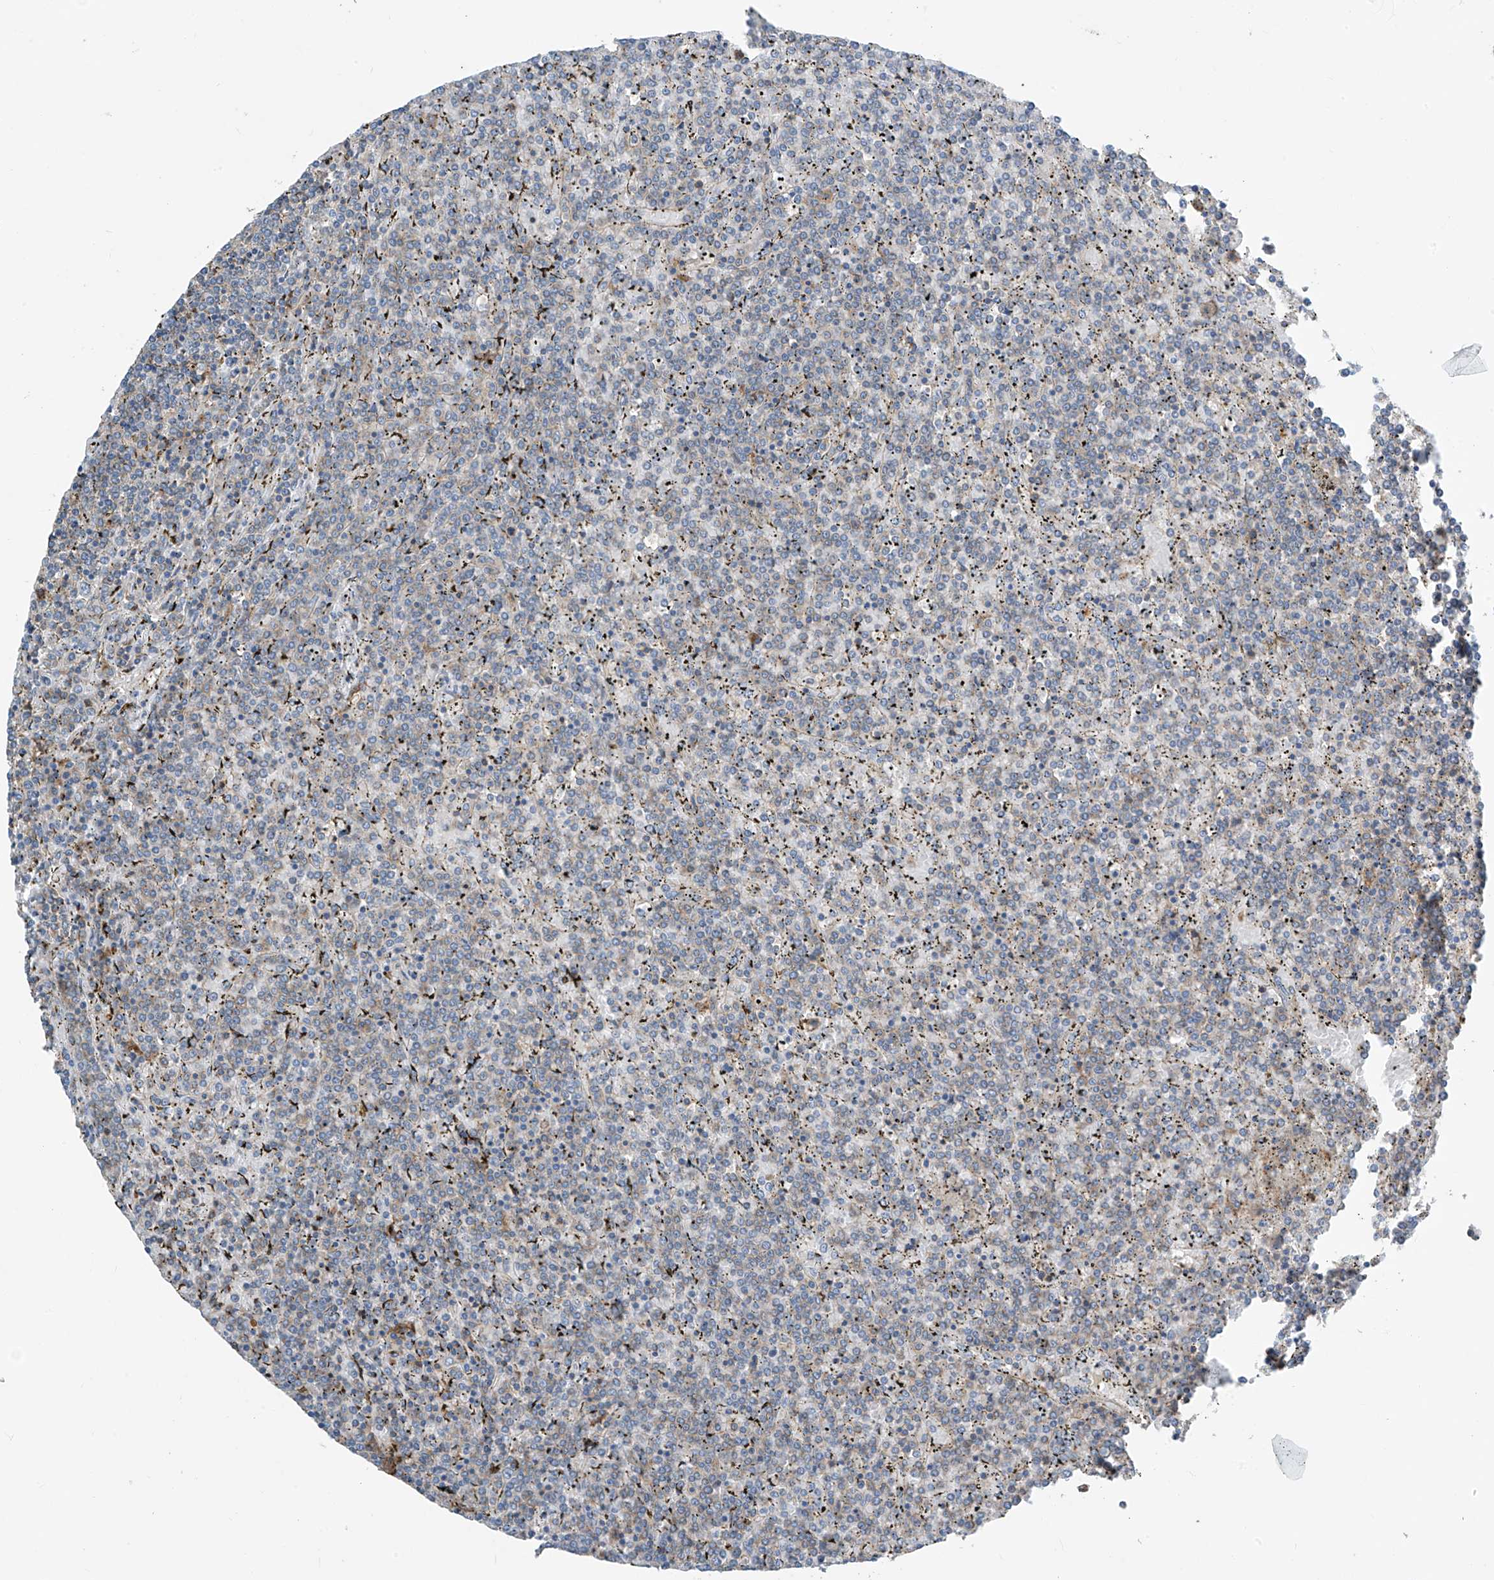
{"staining": {"intensity": "negative", "quantity": "none", "location": "none"}, "tissue": "lymphoma", "cell_type": "Tumor cells", "image_type": "cancer", "snomed": [{"axis": "morphology", "description": "Malignant lymphoma, non-Hodgkin's type, Low grade"}, {"axis": "topography", "description": "Spleen"}], "caption": "This is an immunohistochemistry histopathology image of human lymphoma. There is no positivity in tumor cells.", "gene": "SLC1A5", "patient": {"sex": "female", "age": 19}}